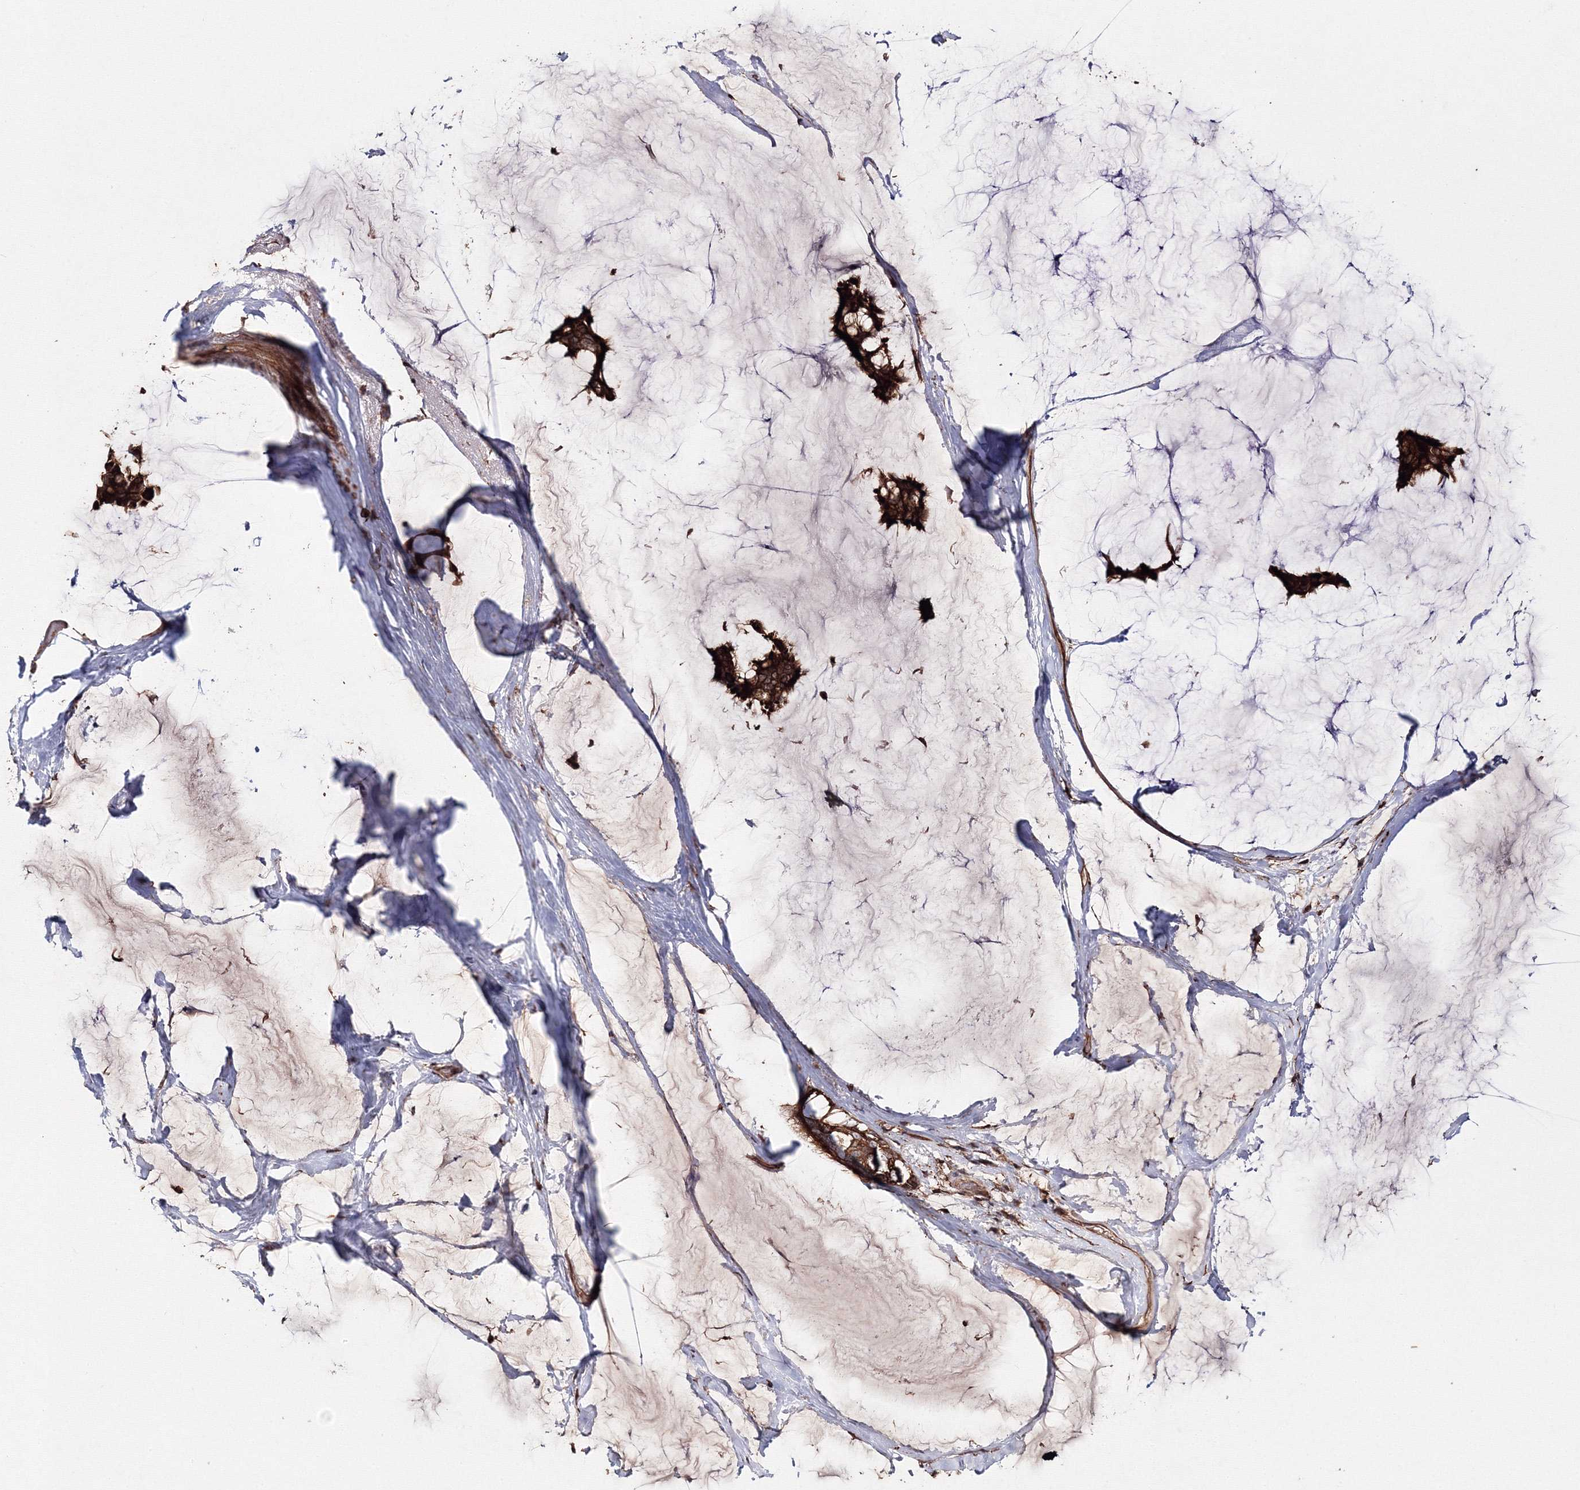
{"staining": {"intensity": "strong", "quantity": ">75%", "location": "cytoplasmic/membranous"}, "tissue": "breast cancer", "cell_type": "Tumor cells", "image_type": "cancer", "snomed": [{"axis": "morphology", "description": "Duct carcinoma"}, {"axis": "topography", "description": "Breast"}], "caption": "A high amount of strong cytoplasmic/membranous expression is seen in approximately >75% of tumor cells in infiltrating ductal carcinoma (breast) tissue.", "gene": "DDO", "patient": {"sex": "female", "age": 93}}